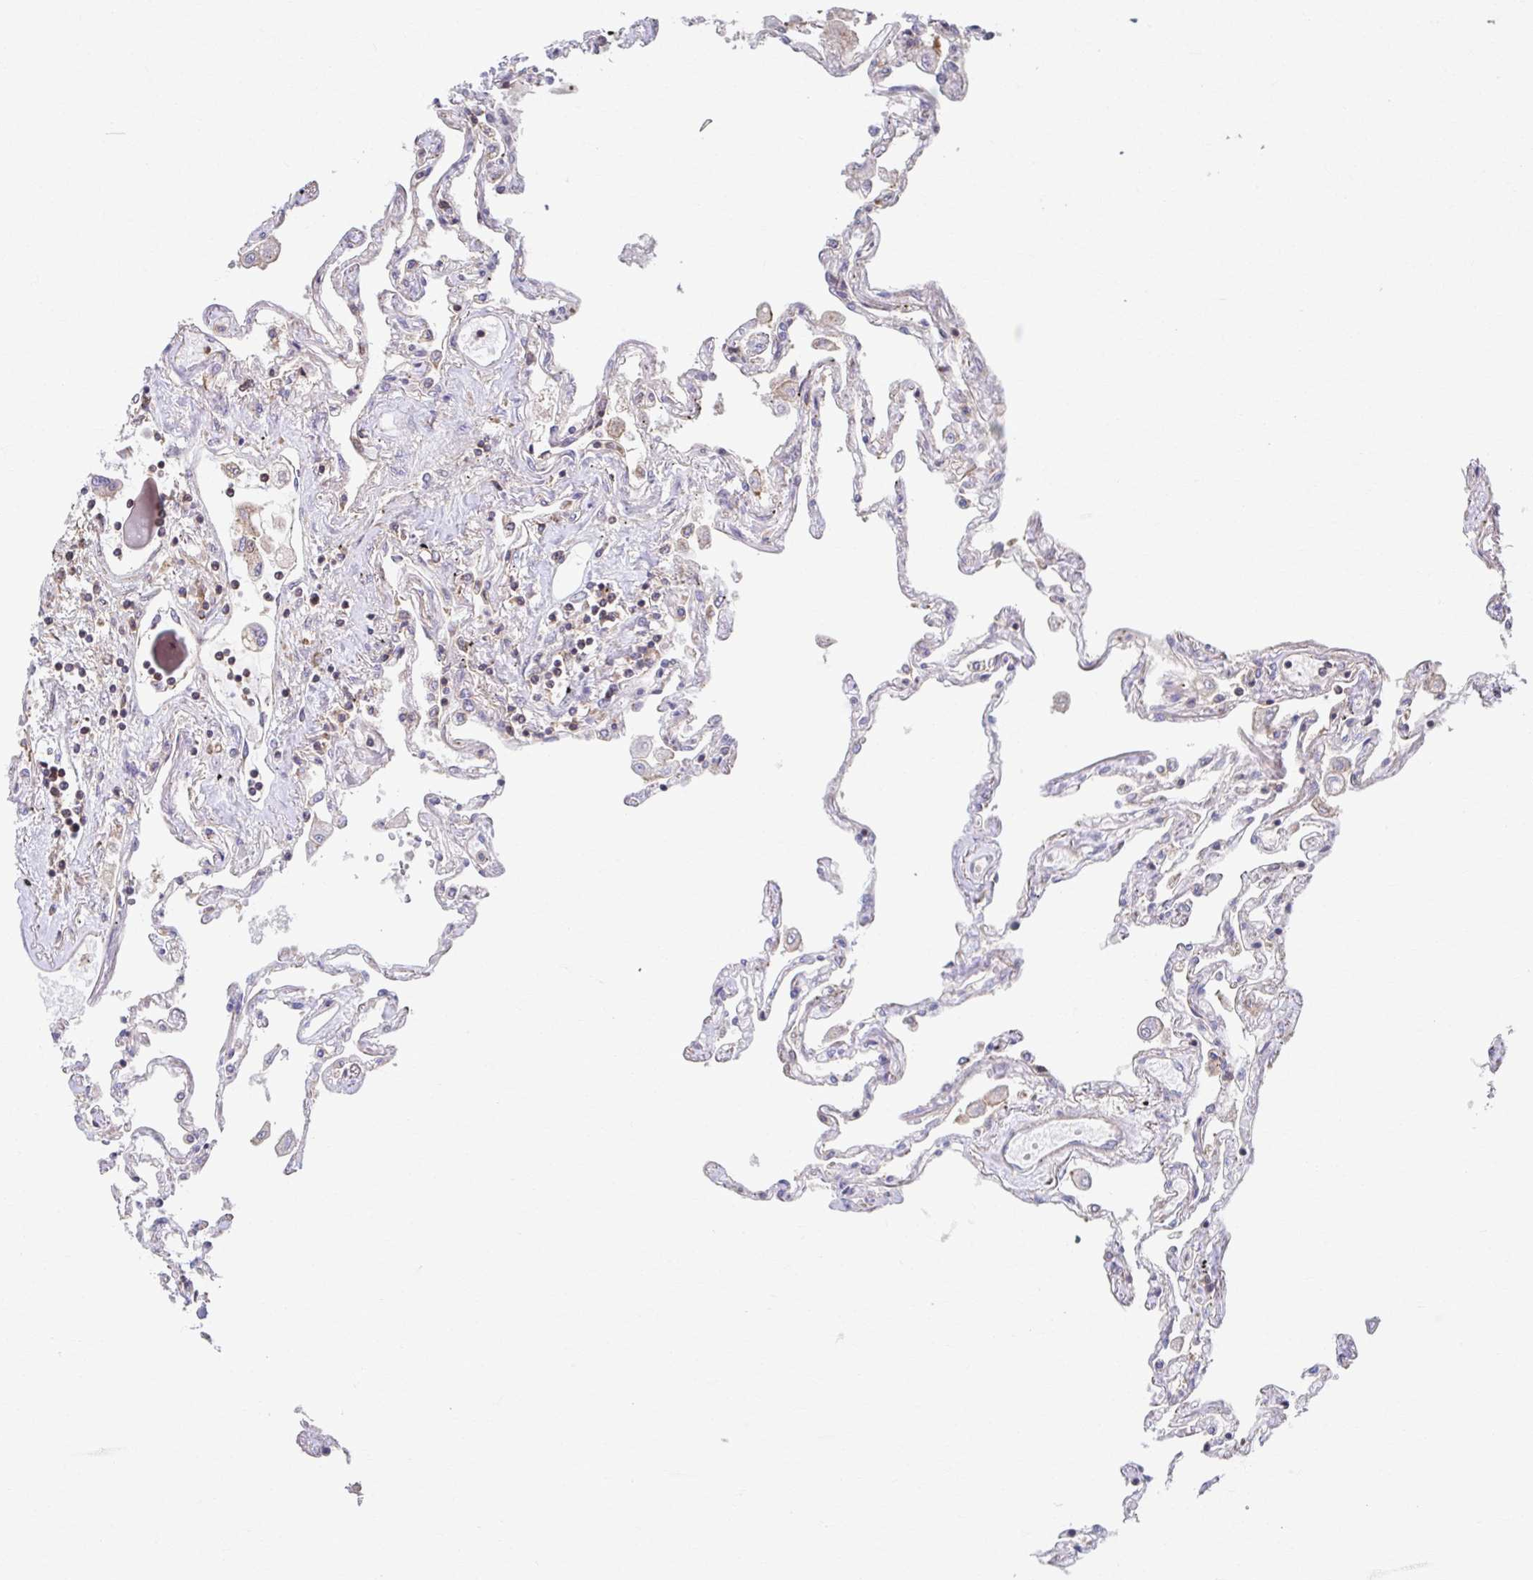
{"staining": {"intensity": "negative", "quantity": "none", "location": "none"}, "tissue": "lung", "cell_type": "Alveolar cells", "image_type": "normal", "snomed": [{"axis": "morphology", "description": "Normal tissue, NOS"}, {"axis": "morphology", "description": "Adenocarcinoma, NOS"}, {"axis": "topography", "description": "Cartilage tissue"}, {"axis": "topography", "description": "Lung"}], "caption": "The IHC histopathology image has no significant positivity in alveolar cells of lung.", "gene": "KLHL34", "patient": {"sex": "female", "age": 67}}